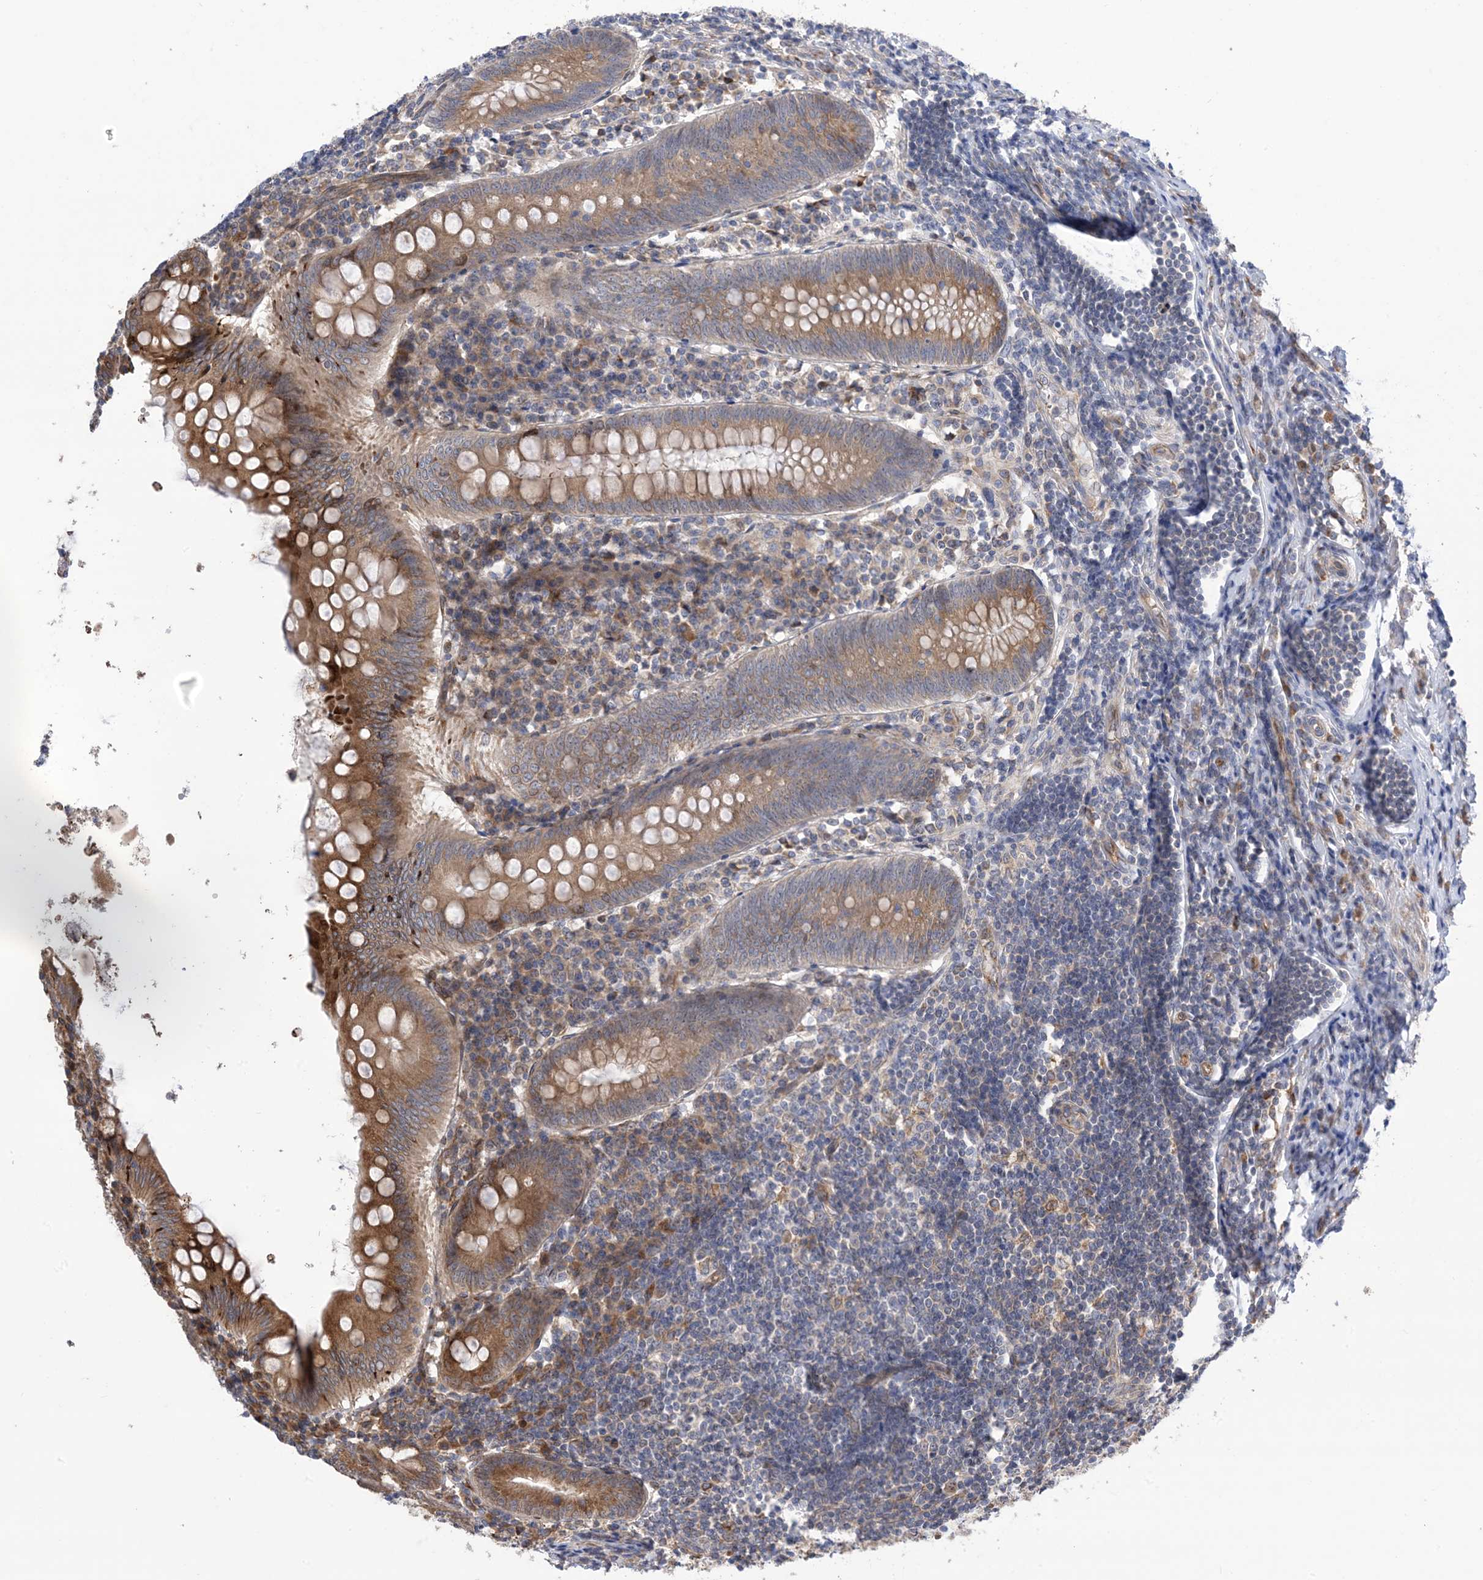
{"staining": {"intensity": "moderate", "quantity": ">75%", "location": "cytoplasmic/membranous"}, "tissue": "appendix", "cell_type": "Glandular cells", "image_type": "normal", "snomed": [{"axis": "morphology", "description": "Normal tissue, NOS"}, {"axis": "topography", "description": "Appendix"}], "caption": "Appendix stained with DAB immunohistochemistry shows medium levels of moderate cytoplasmic/membranous positivity in about >75% of glandular cells.", "gene": "CLEC16A", "patient": {"sex": "female", "age": 54}}